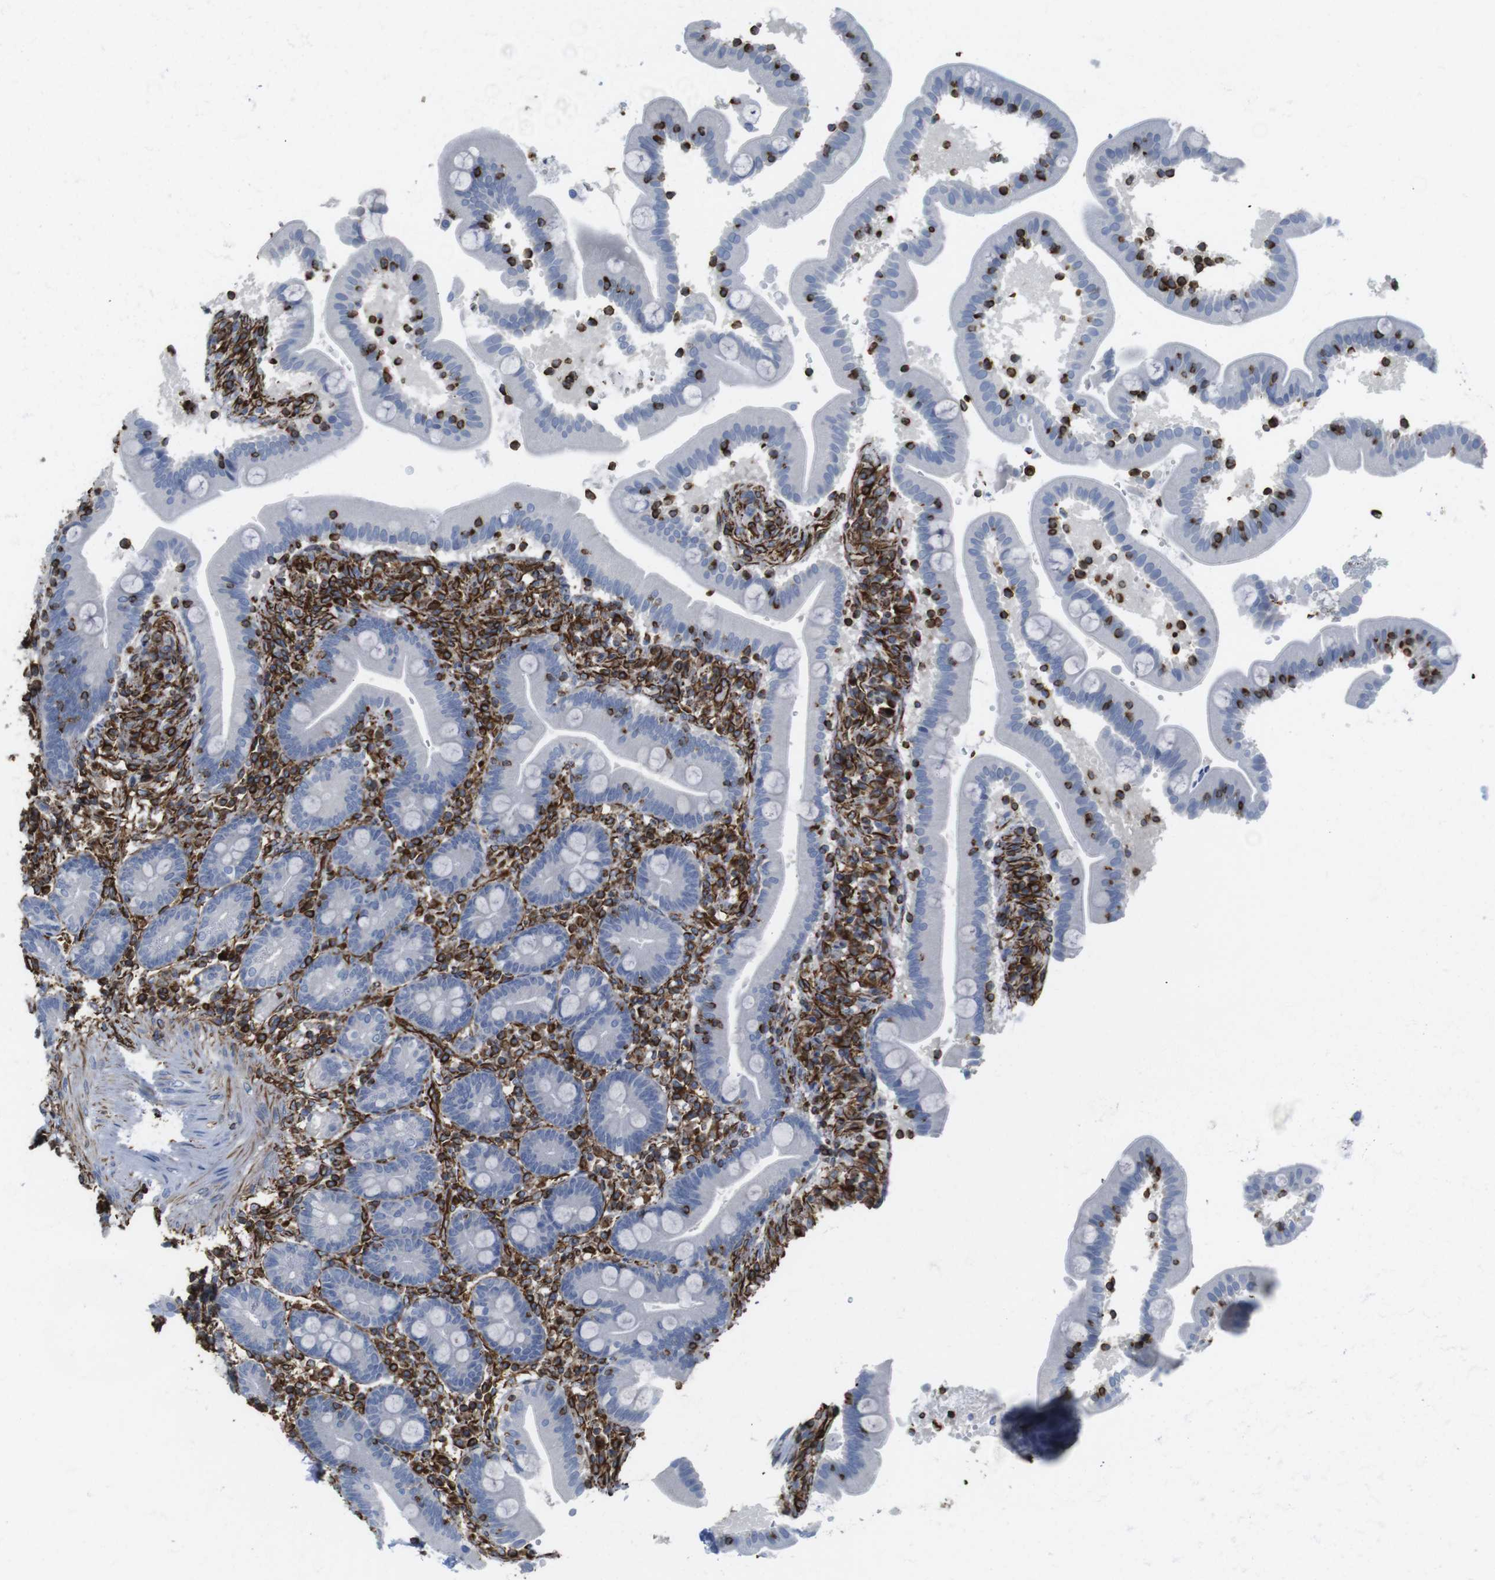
{"staining": {"intensity": "negative", "quantity": "none", "location": "none"}, "tissue": "duodenum", "cell_type": "Glandular cells", "image_type": "normal", "snomed": [{"axis": "morphology", "description": "Normal tissue, NOS"}, {"axis": "topography", "description": "Duodenum"}], "caption": "The immunohistochemistry (IHC) micrograph has no significant expression in glandular cells of duodenum.", "gene": "RALGPS1", "patient": {"sex": "male", "age": 54}}